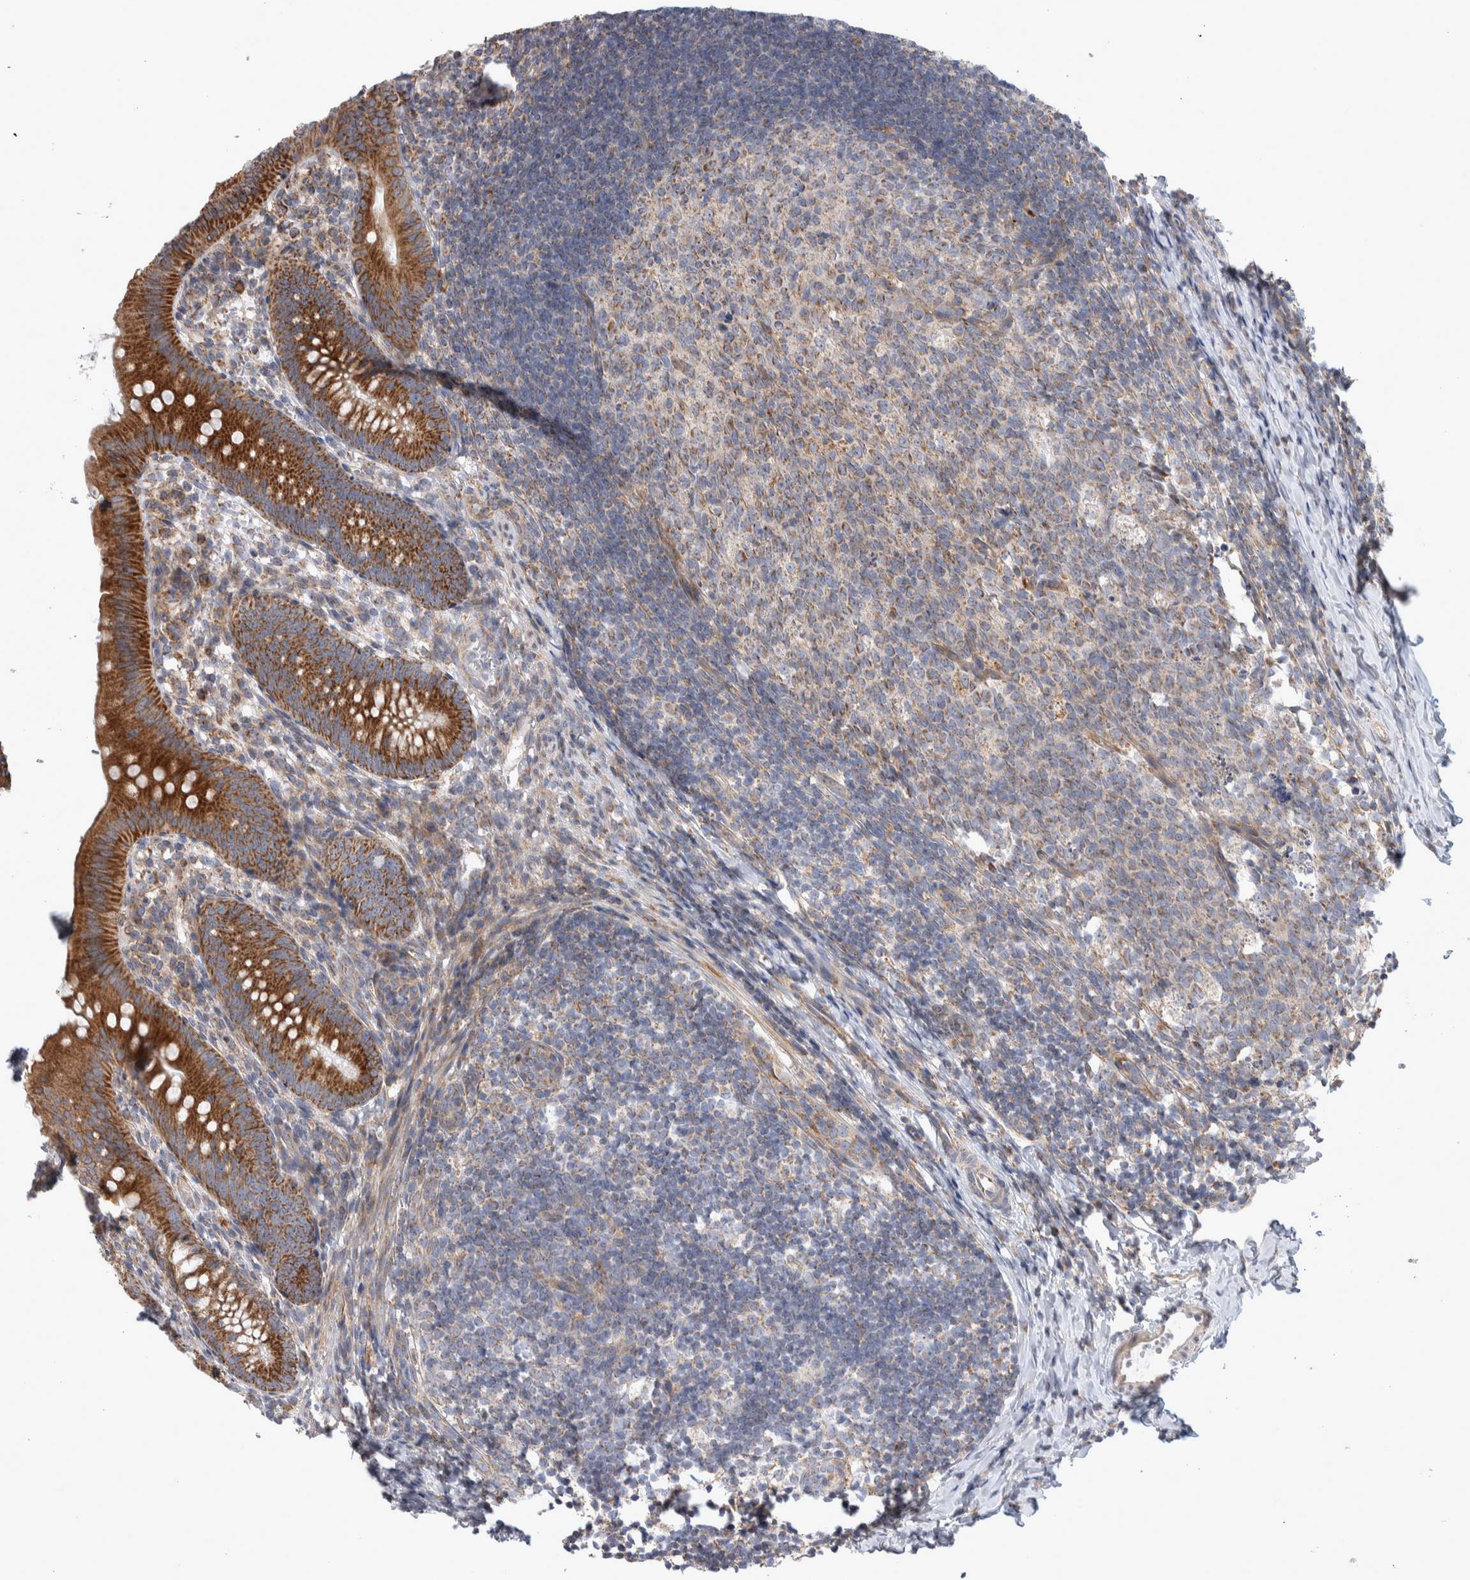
{"staining": {"intensity": "strong", "quantity": ">75%", "location": "cytoplasmic/membranous"}, "tissue": "appendix", "cell_type": "Glandular cells", "image_type": "normal", "snomed": [{"axis": "morphology", "description": "Normal tissue, NOS"}, {"axis": "topography", "description": "Appendix"}], "caption": "IHC histopathology image of benign appendix: human appendix stained using IHC shows high levels of strong protein expression localized specifically in the cytoplasmic/membranous of glandular cells, appearing as a cytoplasmic/membranous brown color.", "gene": "SCO1", "patient": {"sex": "male", "age": 1}}